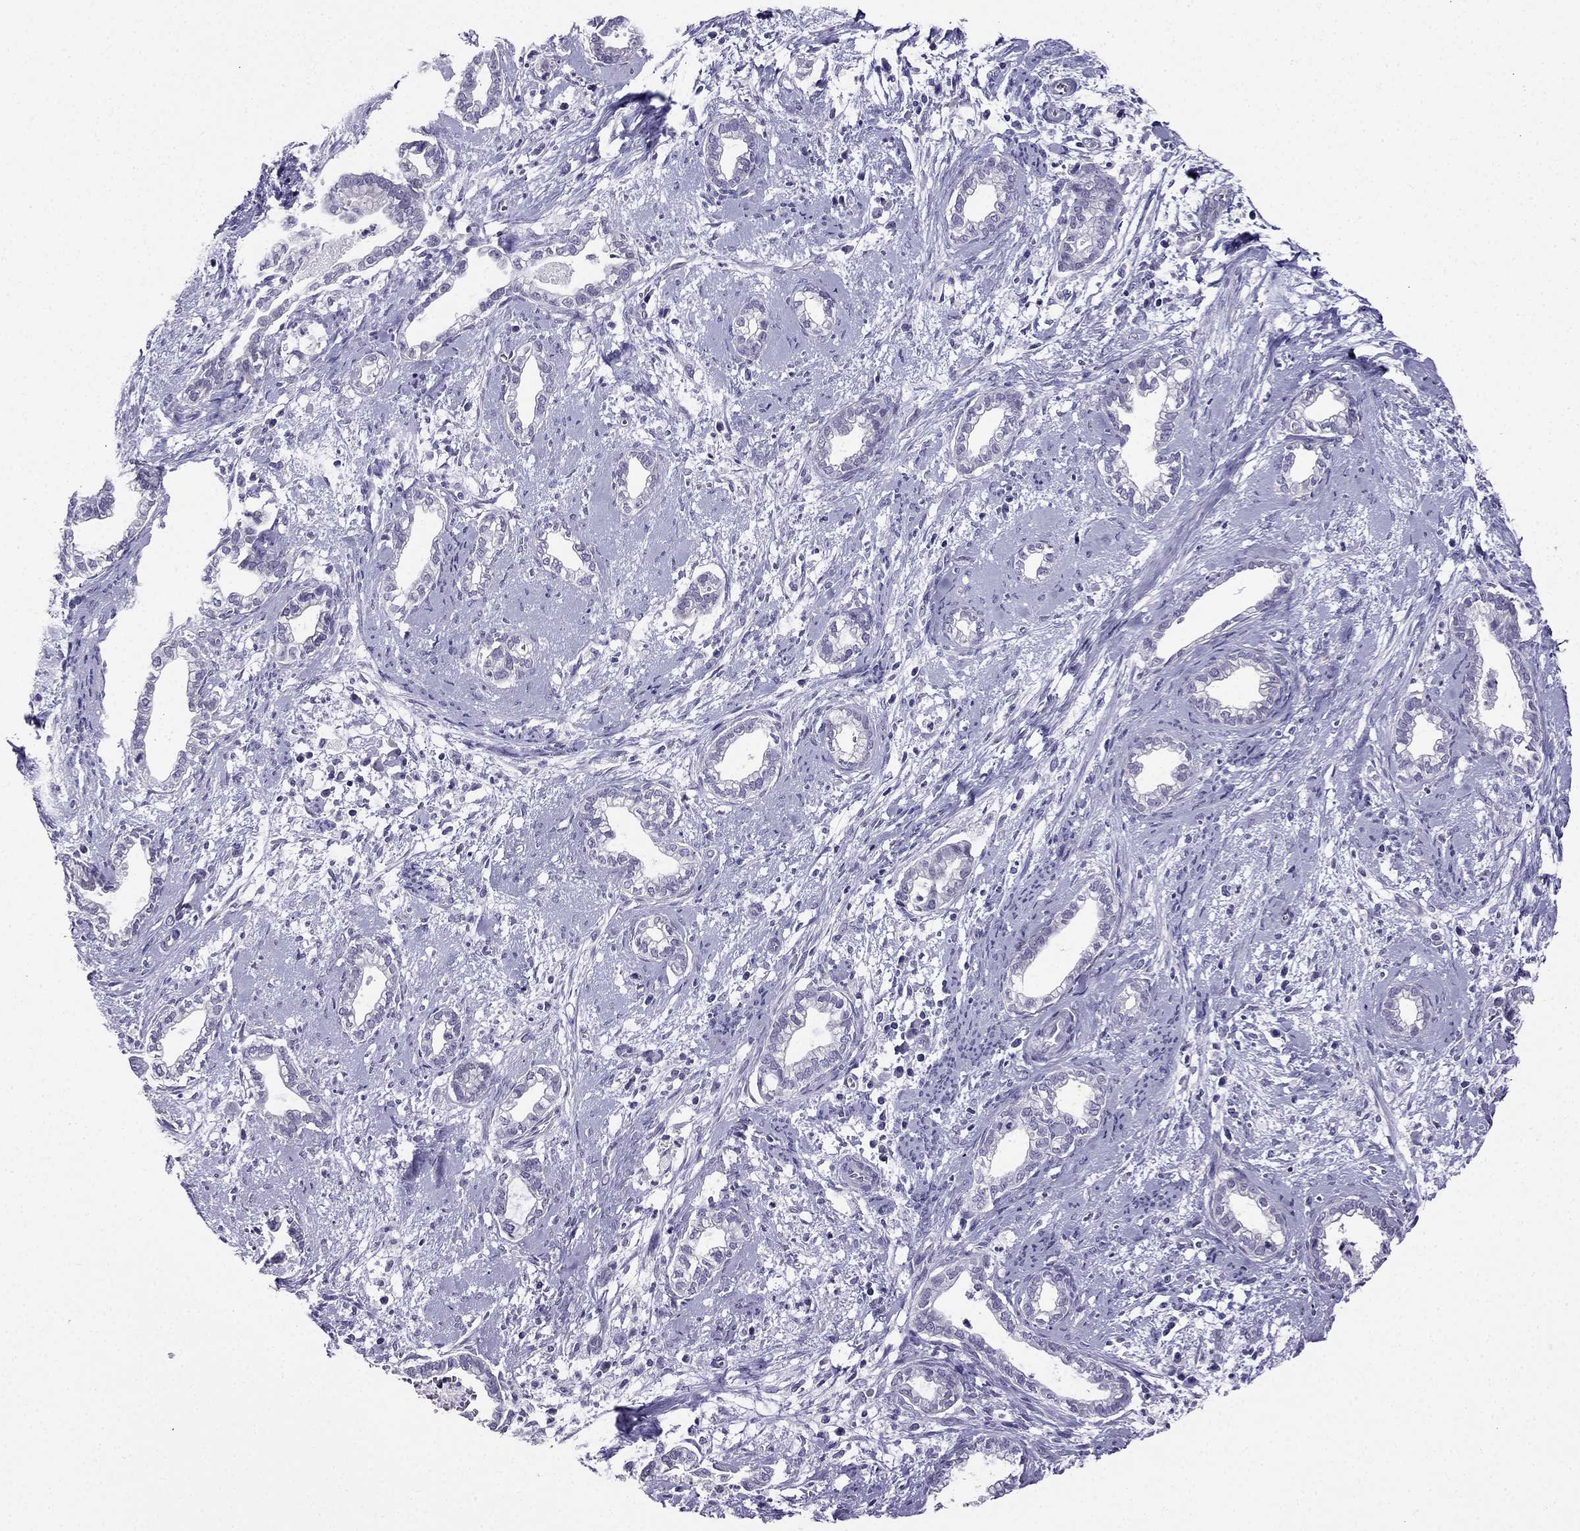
{"staining": {"intensity": "negative", "quantity": "none", "location": "none"}, "tissue": "cervical cancer", "cell_type": "Tumor cells", "image_type": "cancer", "snomed": [{"axis": "morphology", "description": "Adenocarcinoma, NOS"}, {"axis": "topography", "description": "Cervix"}], "caption": "Immunohistochemistry of human cervical cancer displays no expression in tumor cells.", "gene": "KCNJ10", "patient": {"sex": "female", "age": 62}}